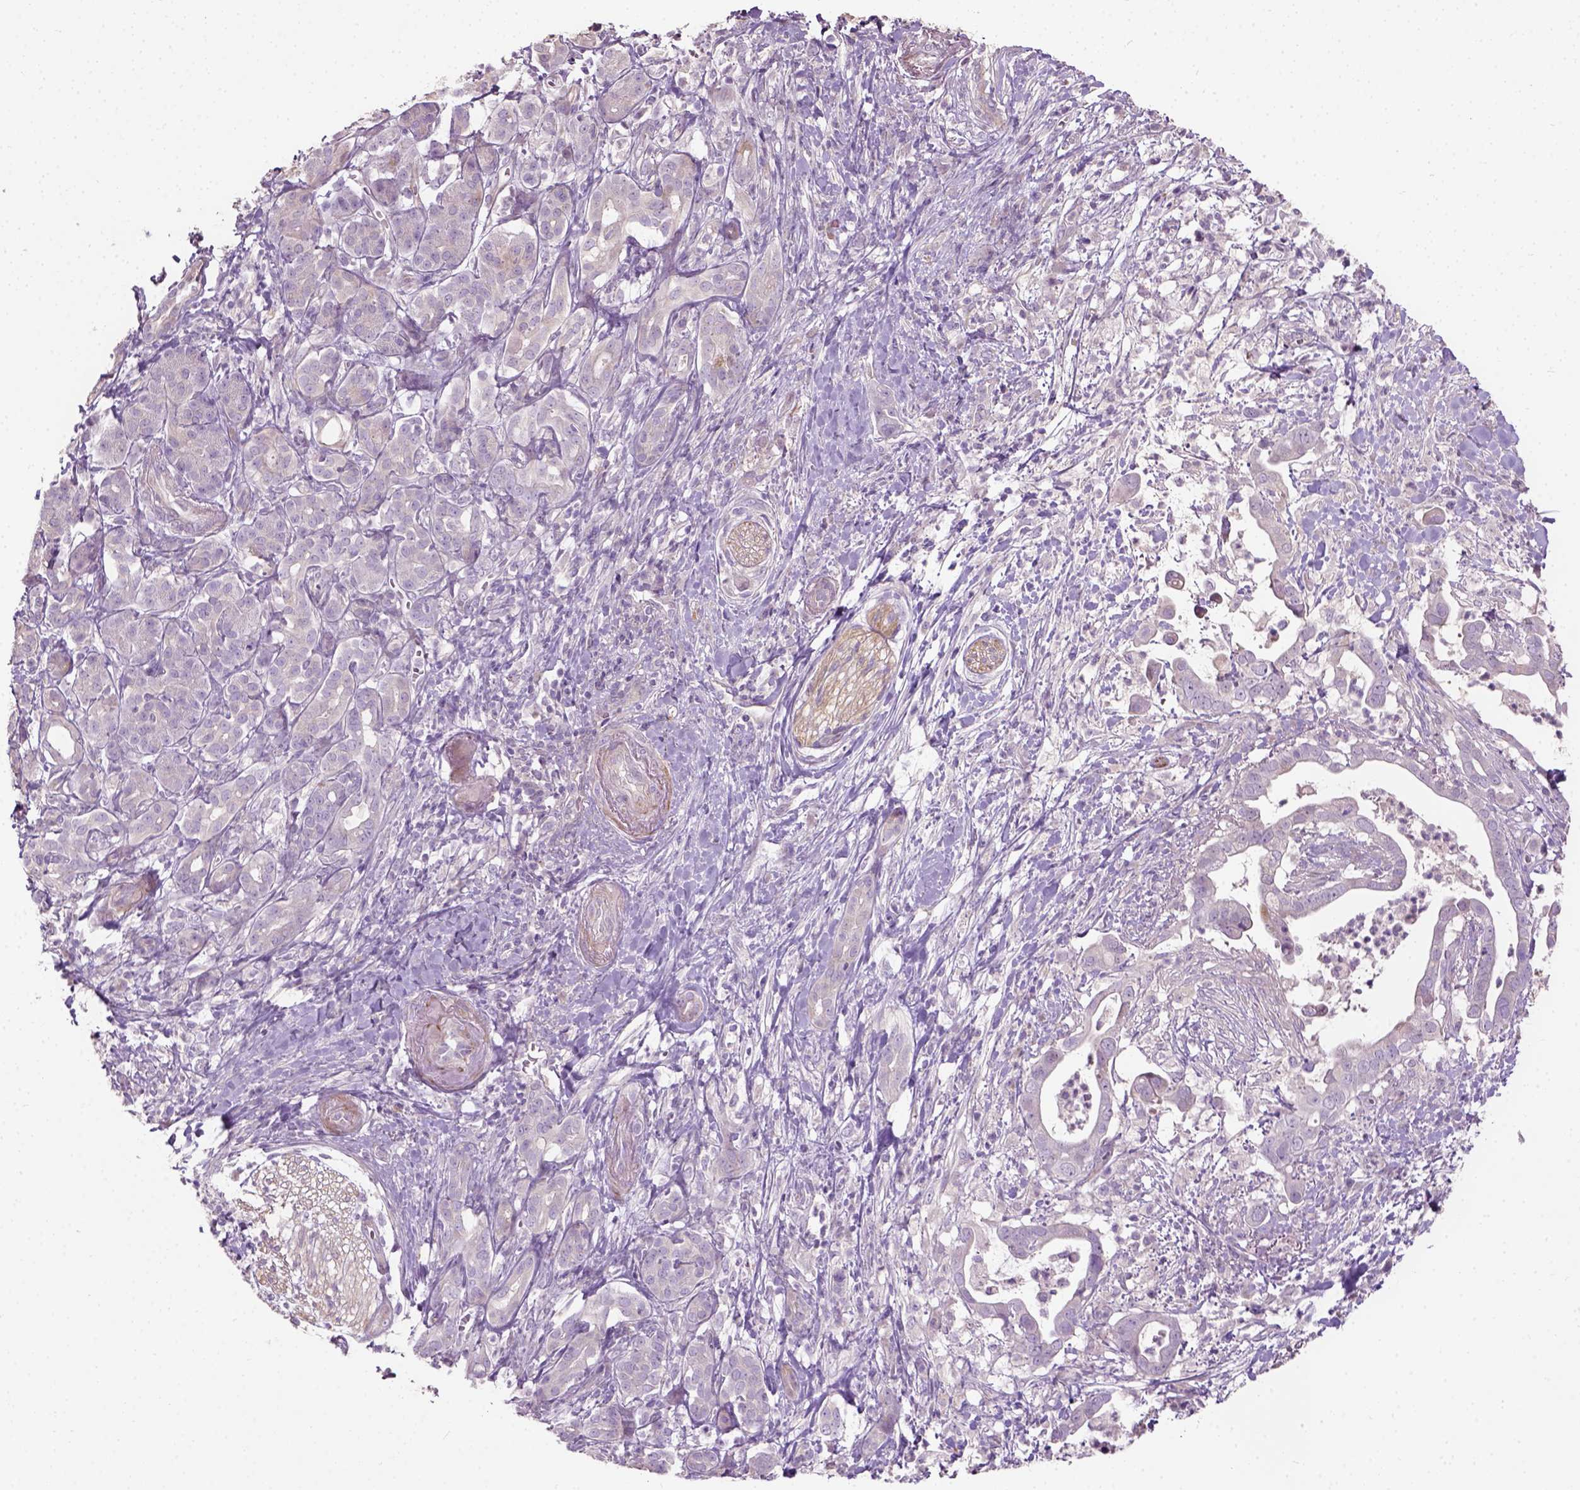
{"staining": {"intensity": "weak", "quantity": "25%-75%", "location": "cytoplasmic/membranous"}, "tissue": "pancreatic cancer", "cell_type": "Tumor cells", "image_type": "cancer", "snomed": [{"axis": "morphology", "description": "Adenocarcinoma, NOS"}, {"axis": "topography", "description": "Pancreas"}], "caption": "A brown stain highlights weak cytoplasmic/membranous expression of a protein in human pancreatic cancer tumor cells.", "gene": "PKP3", "patient": {"sex": "male", "age": 61}}